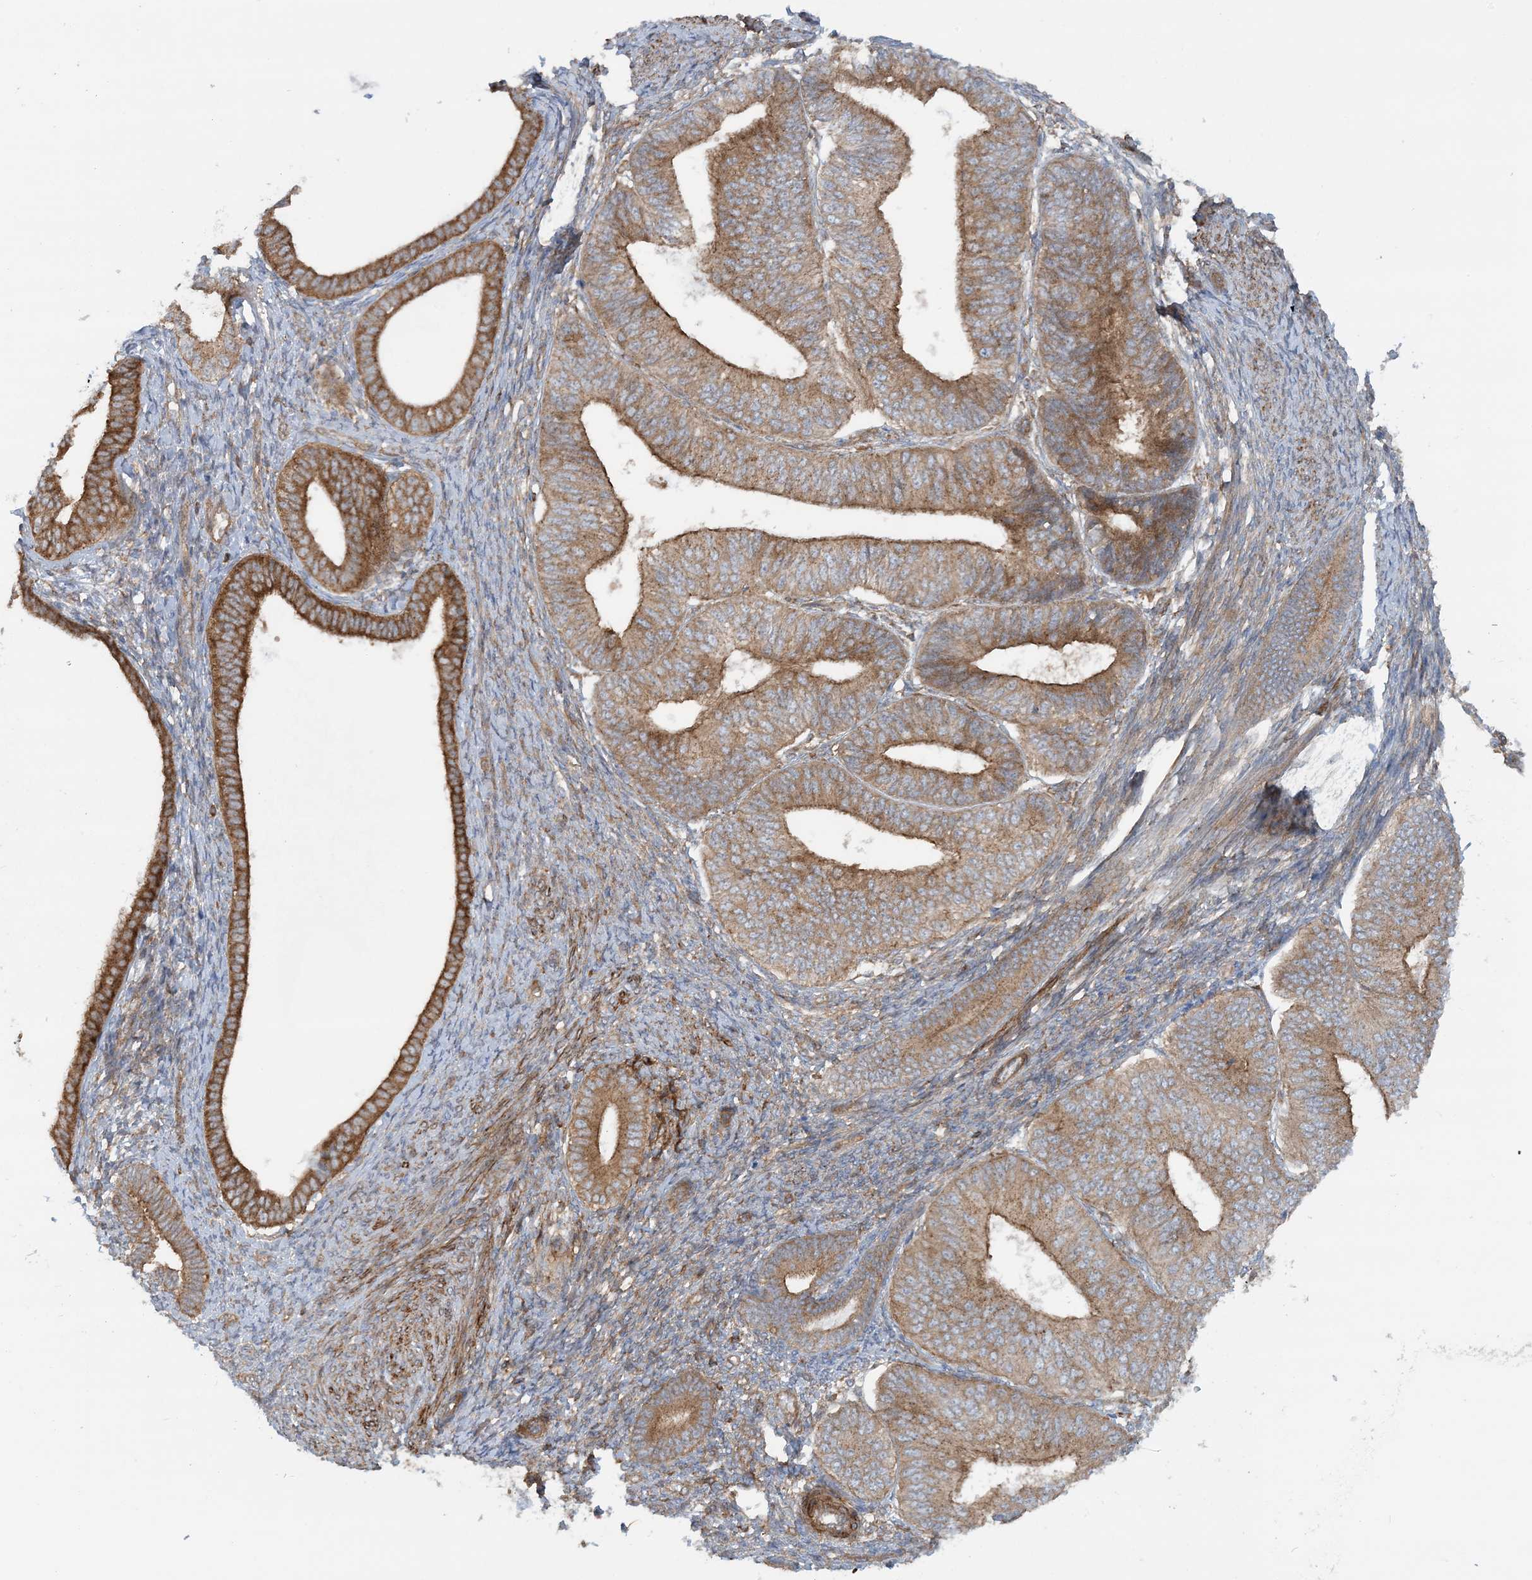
{"staining": {"intensity": "moderate", "quantity": "25%-75%", "location": "cytoplasmic/membranous"}, "tissue": "endometrial cancer", "cell_type": "Tumor cells", "image_type": "cancer", "snomed": [{"axis": "morphology", "description": "Adenocarcinoma, NOS"}, {"axis": "topography", "description": "Endometrium"}], "caption": "High-magnification brightfield microscopy of endometrial cancer (adenocarcinoma) stained with DAB (3,3'-diaminobenzidine) (brown) and counterstained with hematoxylin (blue). tumor cells exhibit moderate cytoplasmic/membranous positivity is appreciated in approximately25%-75% of cells. Nuclei are stained in blue.", "gene": "STAM2", "patient": {"sex": "female", "age": 58}}